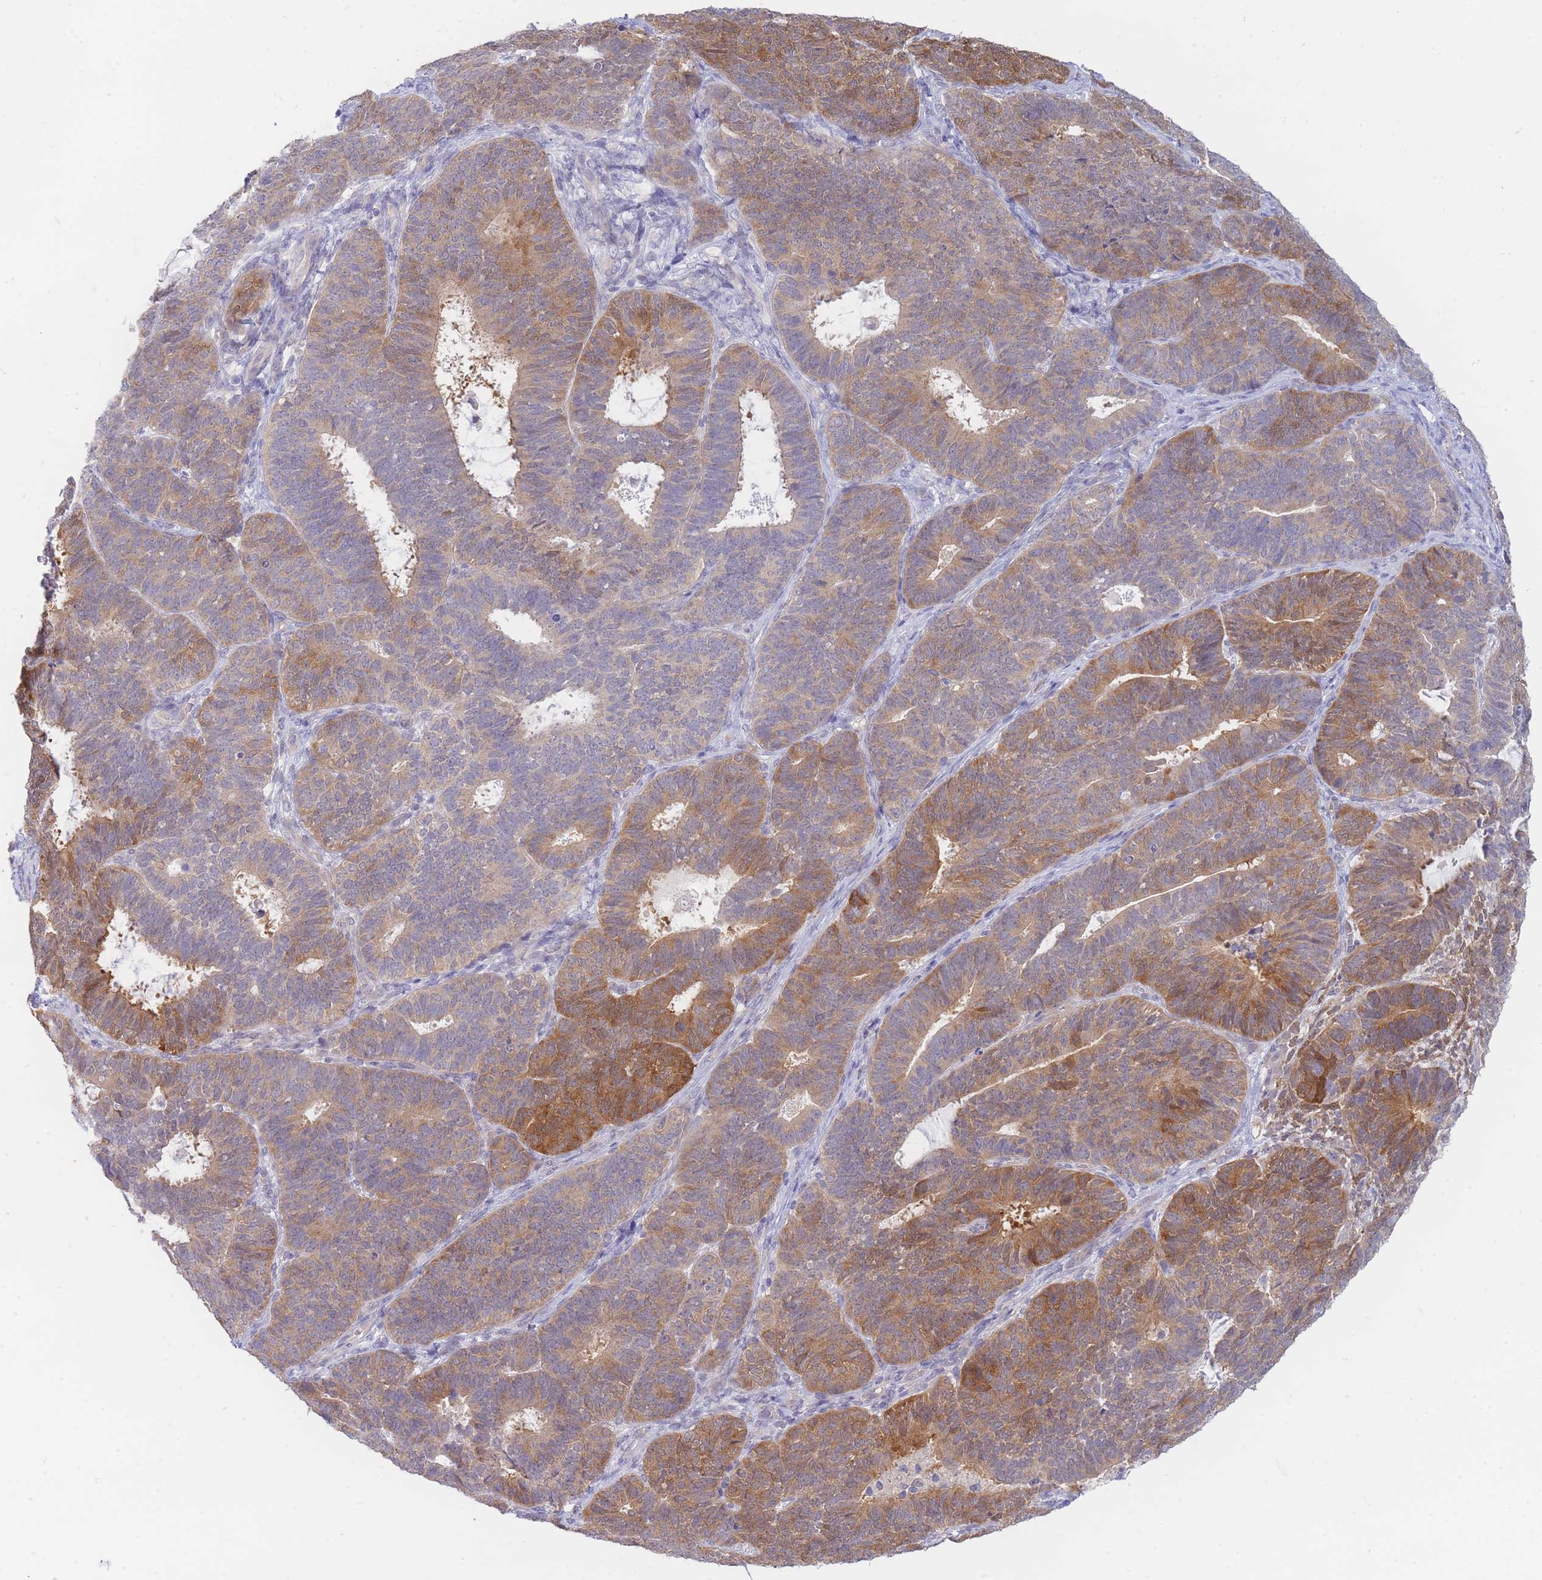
{"staining": {"intensity": "moderate", "quantity": "25%-75%", "location": "cytoplasmic/membranous"}, "tissue": "endometrial cancer", "cell_type": "Tumor cells", "image_type": "cancer", "snomed": [{"axis": "morphology", "description": "Adenocarcinoma, NOS"}, {"axis": "topography", "description": "Endometrium"}], "caption": "Endometrial adenocarcinoma stained for a protein (brown) reveals moderate cytoplasmic/membranous positive positivity in about 25%-75% of tumor cells.", "gene": "SUGT1", "patient": {"sex": "female", "age": 70}}